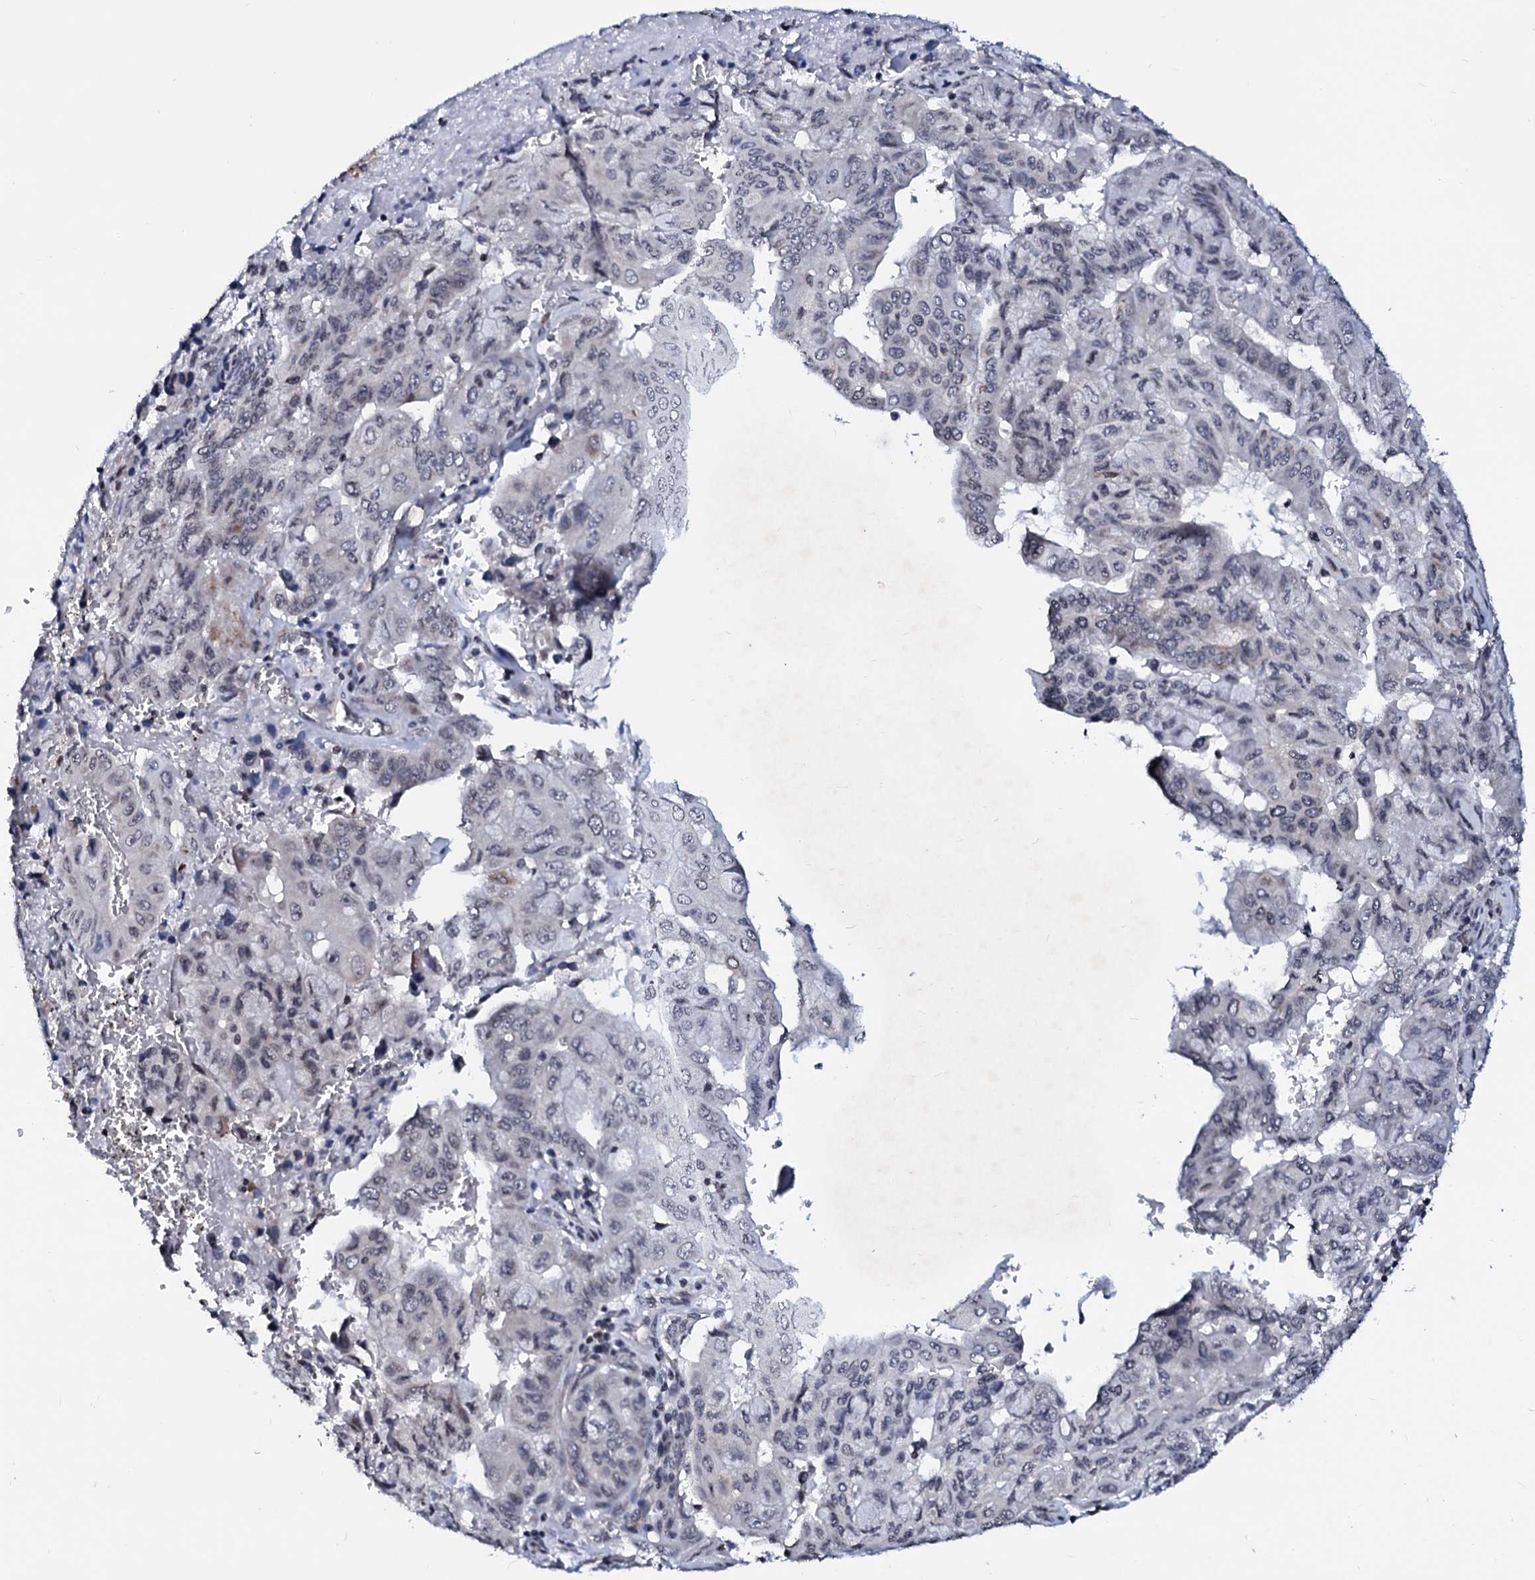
{"staining": {"intensity": "negative", "quantity": "none", "location": "none"}, "tissue": "pancreatic cancer", "cell_type": "Tumor cells", "image_type": "cancer", "snomed": [{"axis": "morphology", "description": "Adenocarcinoma, NOS"}, {"axis": "topography", "description": "Pancreas"}], "caption": "The photomicrograph exhibits no significant positivity in tumor cells of pancreatic adenocarcinoma. (Brightfield microscopy of DAB immunohistochemistry (IHC) at high magnification).", "gene": "LSM11", "patient": {"sex": "male", "age": 51}}